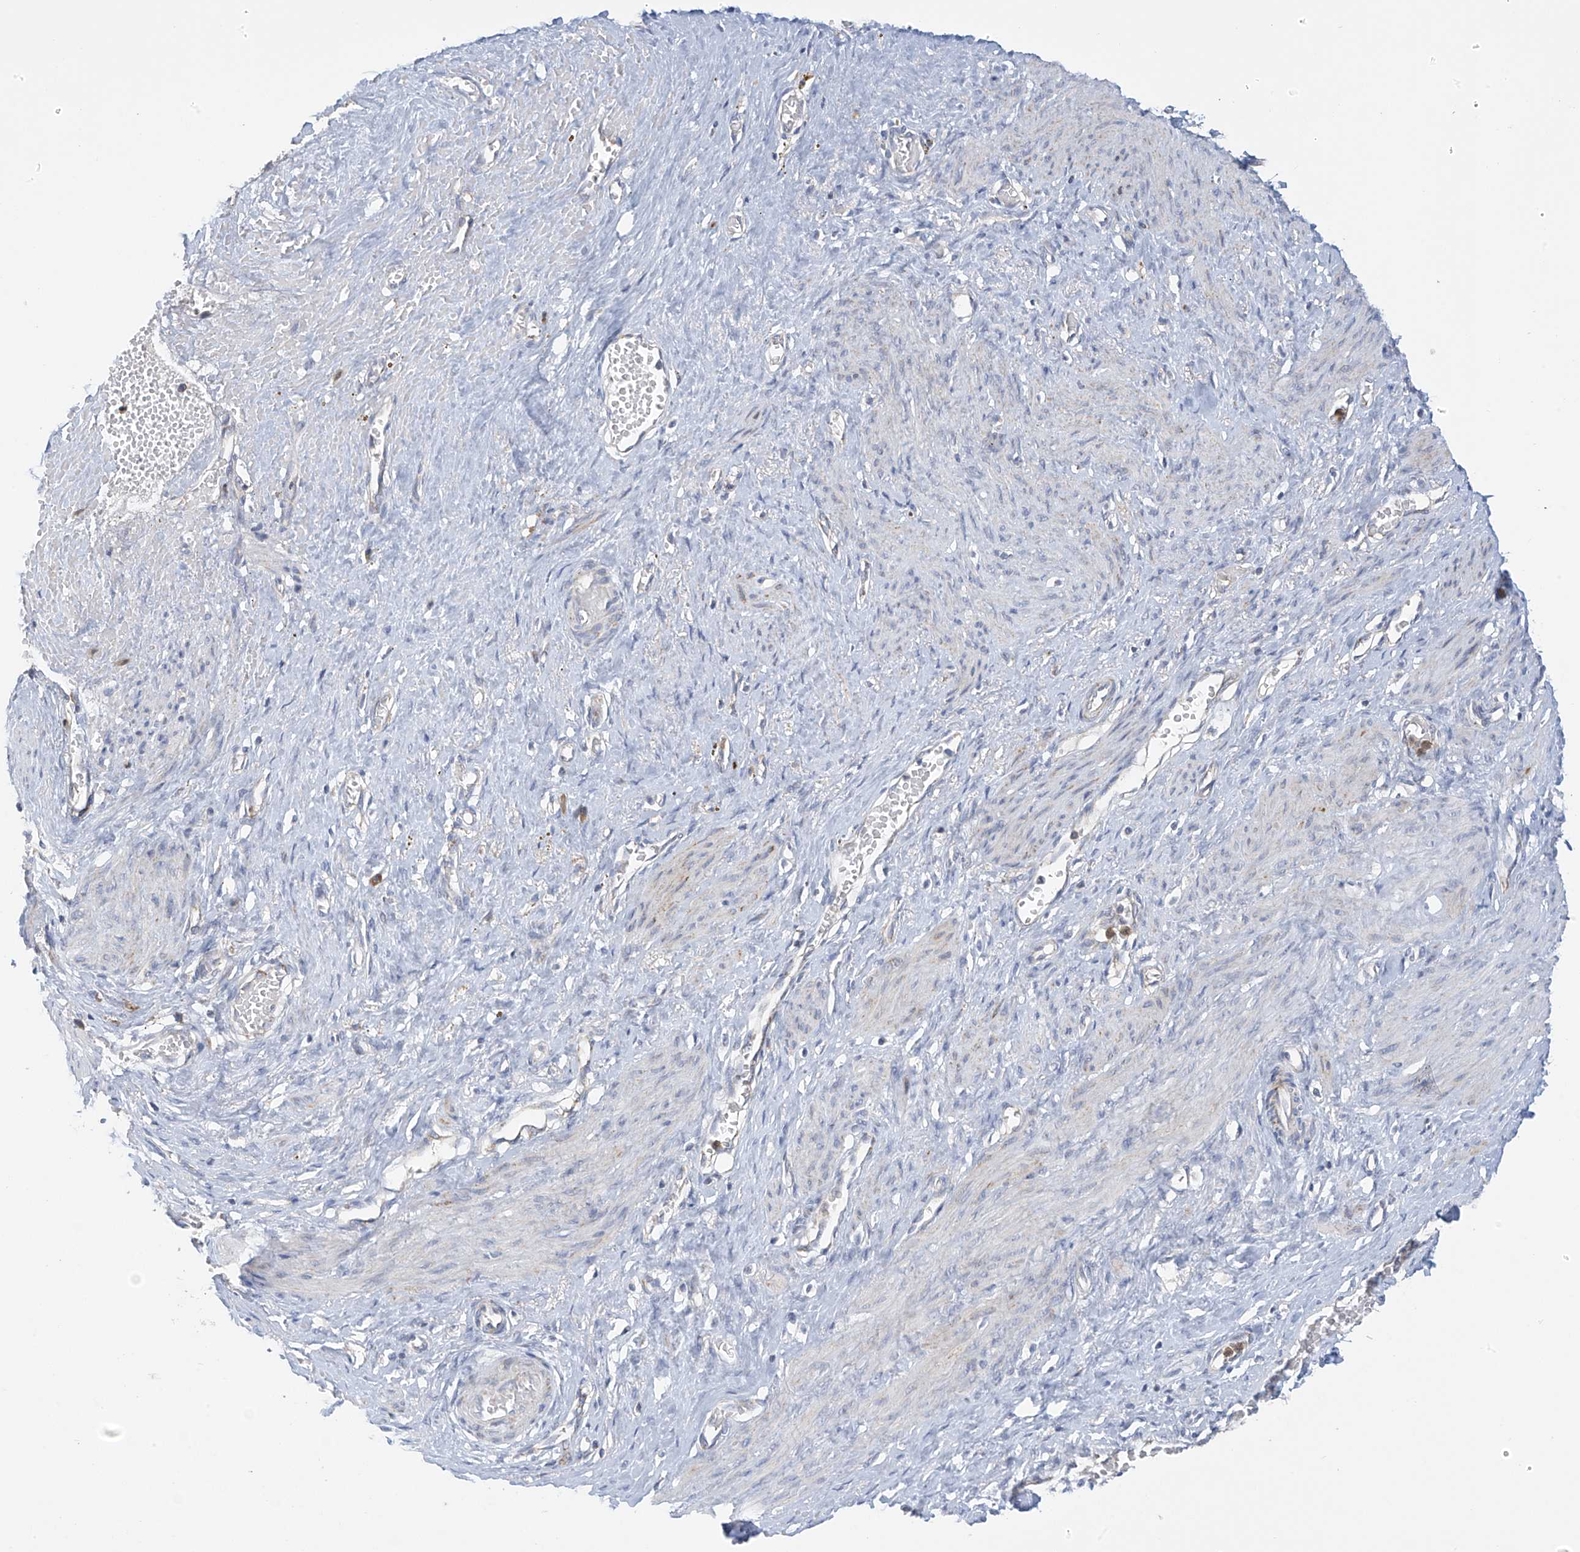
{"staining": {"intensity": "negative", "quantity": "none", "location": "none"}, "tissue": "smooth muscle", "cell_type": "Smooth muscle cells", "image_type": "normal", "snomed": [{"axis": "morphology", "description": "Normal tissue, NOS"}, {"axis": "topography", "description": "Endometrium"}], "caption": "The immunohistochemistry (IHC) image has no significant positivity in smooth muscle cells of smooth muscle.", "gene": "SLCO4A1", "patient": {"sex": "female", "age": 33}}